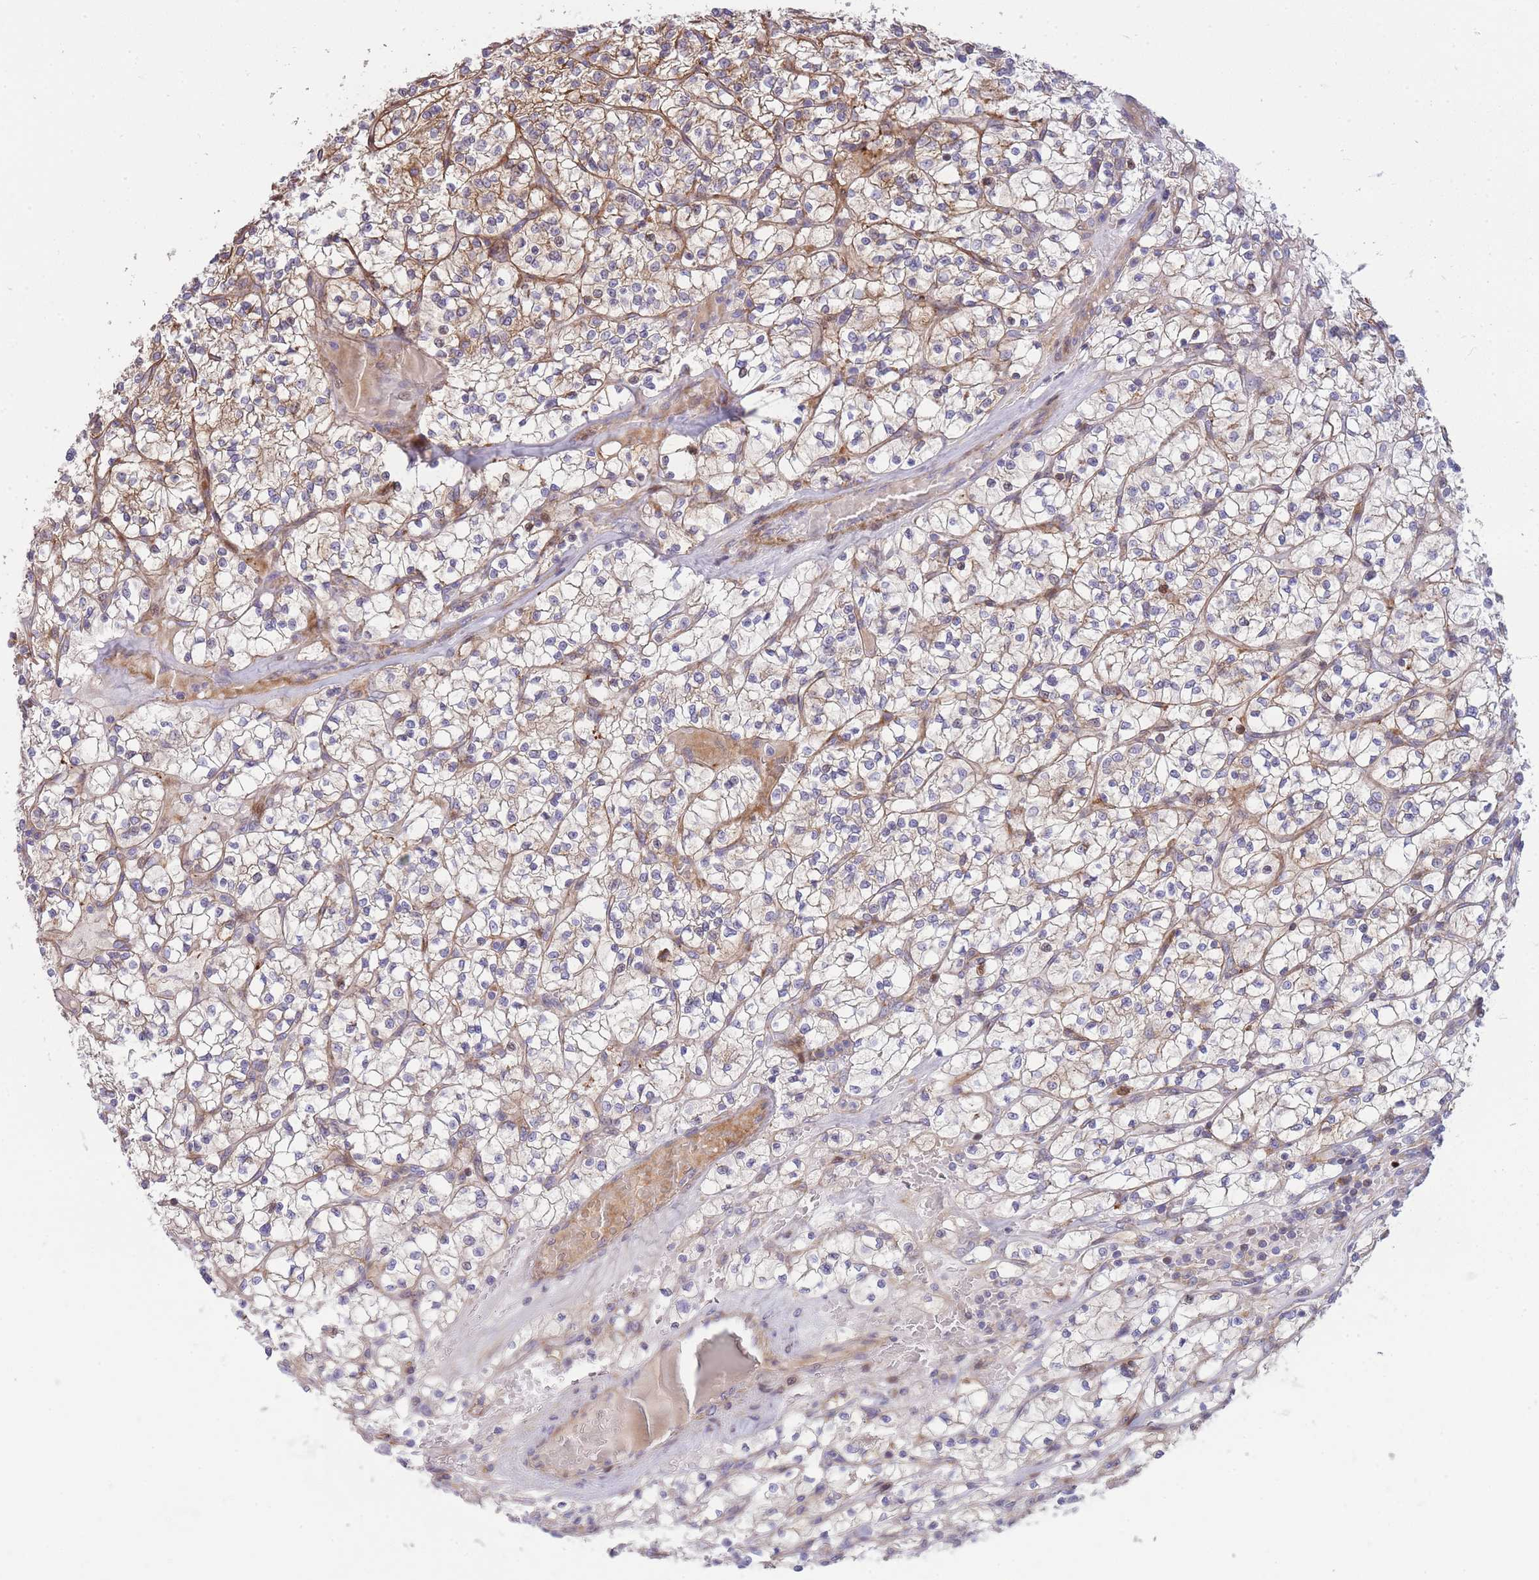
{"staining": {"intensity": "moderate", "quantity": "<25%", "location": "cytoplasmic/membranous"}, "tissue": "renal cancer", "cell_type": "Tumor cells", "image_type": "cancer", "snomed": [{"axis": "morphology", "description": "Adenocarcinoma, NOS"}, {"axis": "topography", "description": "Kidney"}], "caption": "Immunohistochemistry photomicrograph of neoplastic tissue: renal cancer stained using immunohistochemistry displays low levels of moderate protein expression localized specifically in the cytoplasmic/membranous of tumor cells, appearing as a cytoplasmic/membranous brown color.", "gene": "ATP5MC2", "patient": {"sex": "female", "age": 64}}